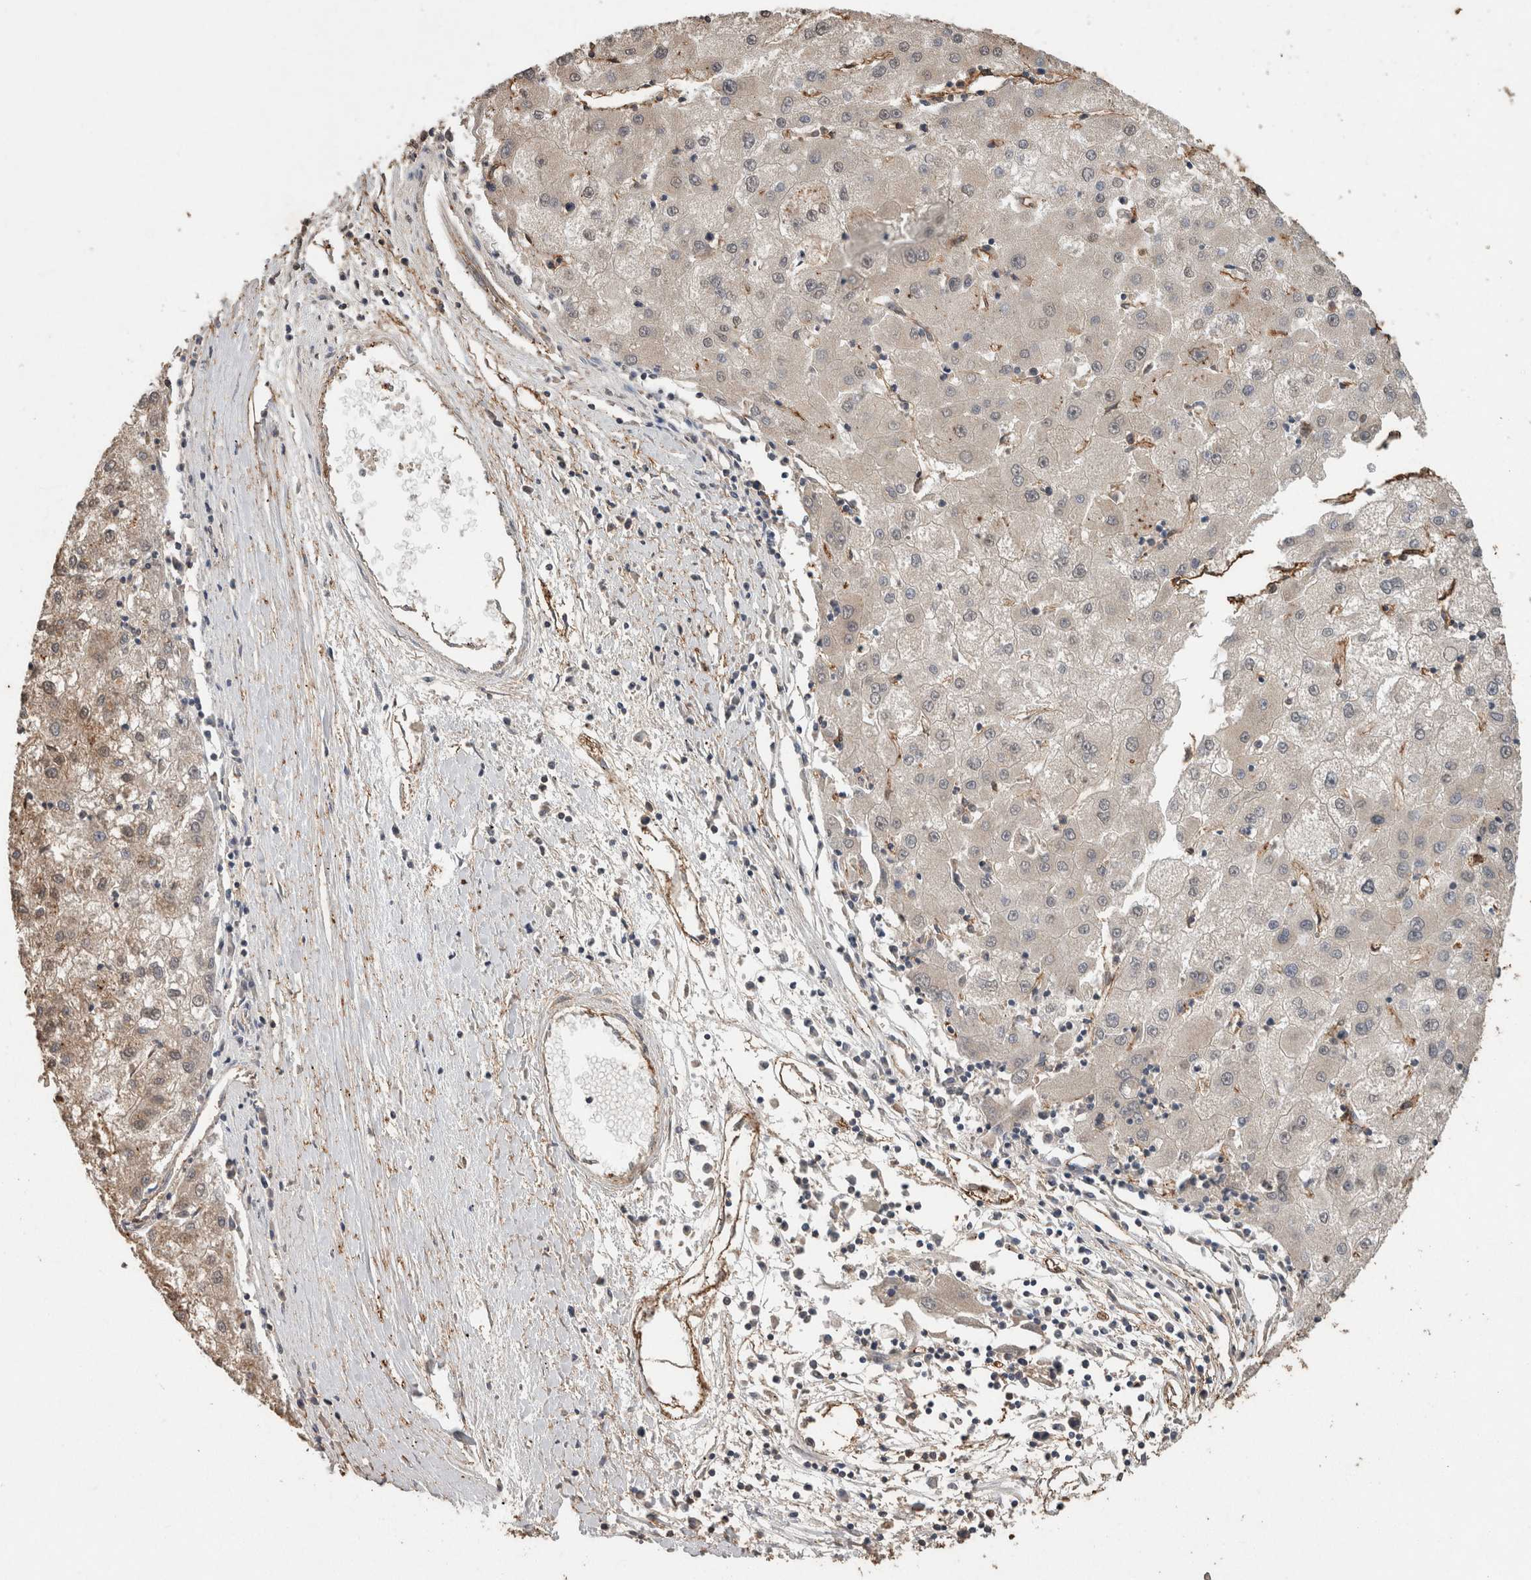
{"staining": {"intensity": "negative", "quantity": "none", "location": "none"}, "tissue": "liver cancer", "cell_type": "Tumor cells", "image_type": "cancer", "snomed": [{"axis": "morphology", "description": "Carcinoma, Hepatocellular, NOS"}, {"axis": "topography", "description": "Liver"}], "caption": "This micrograph is of liver cancer stained with immunohistochemistry (IHC) to label a protein in brown with the nuclei are counter-stained blue. There is no staining in tumor cells.", "gene": "S100A10", "patient": {"sex": "male", "age": 72}}